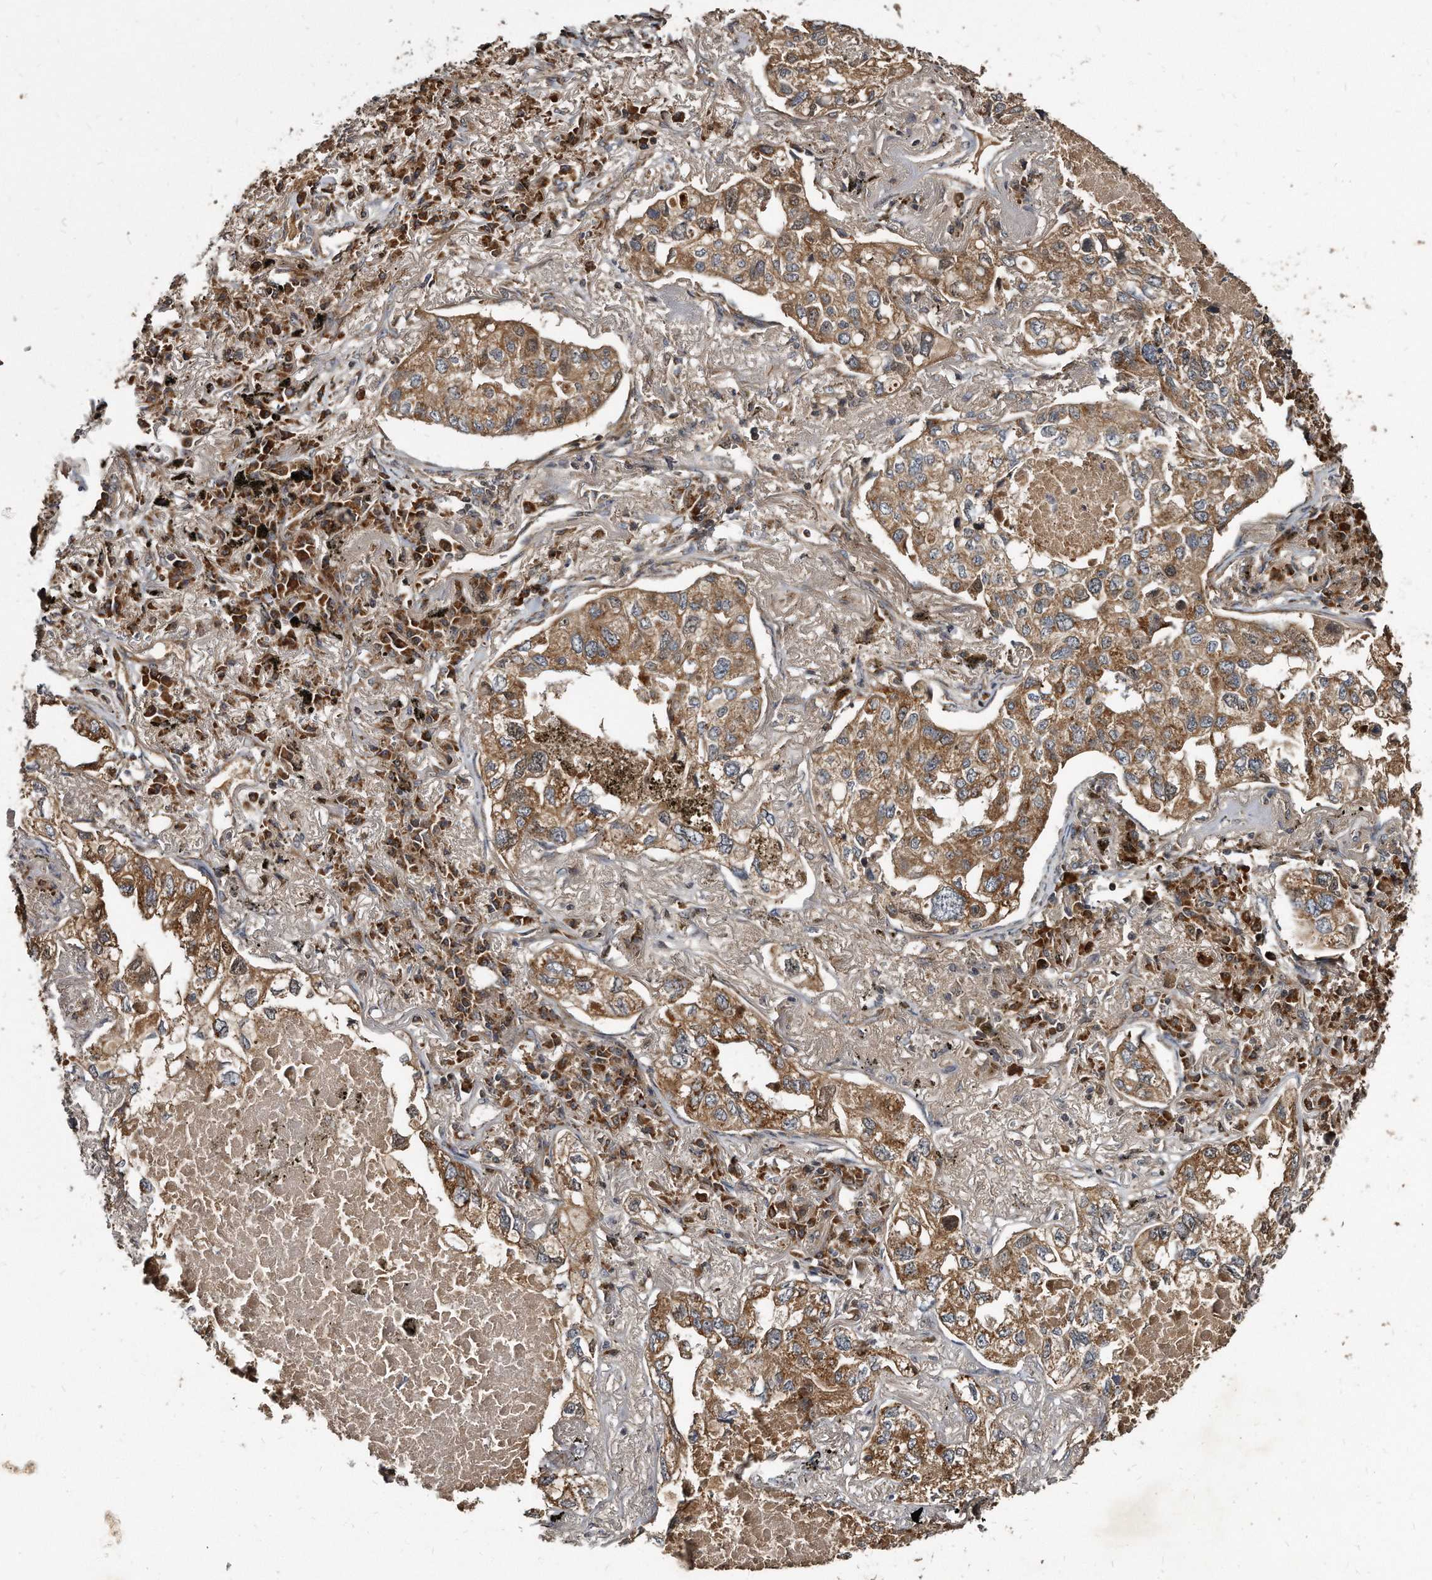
{"staining": {"intensity": "moderate", "quantity": ">75%", "location": "cytoplasmic/membranous"}, "tissue": "lung cancer", "cell_type": "Tumor cells", "image_type": "cancer", "snomed": [{"axis": "morphology", "description": "Adenocarcinoma, NOS"}, {"axis": "topography", "description": "Lung"}], "caption": "Immunohistochemistry staining of lung adenocarcinoma, which exhibits medium levels of moderate cytoplasmic/membranous staining in approximately >75% of tumor cells indicating moderate cytoplasmic/membranous protein positivity. The staining was performed using DAB (brown) for protein detection and nuclei were counterstained in hematoxylin (blue).", "gene": "FAM136A", "patient": {"sex": "male", "age": 65}}